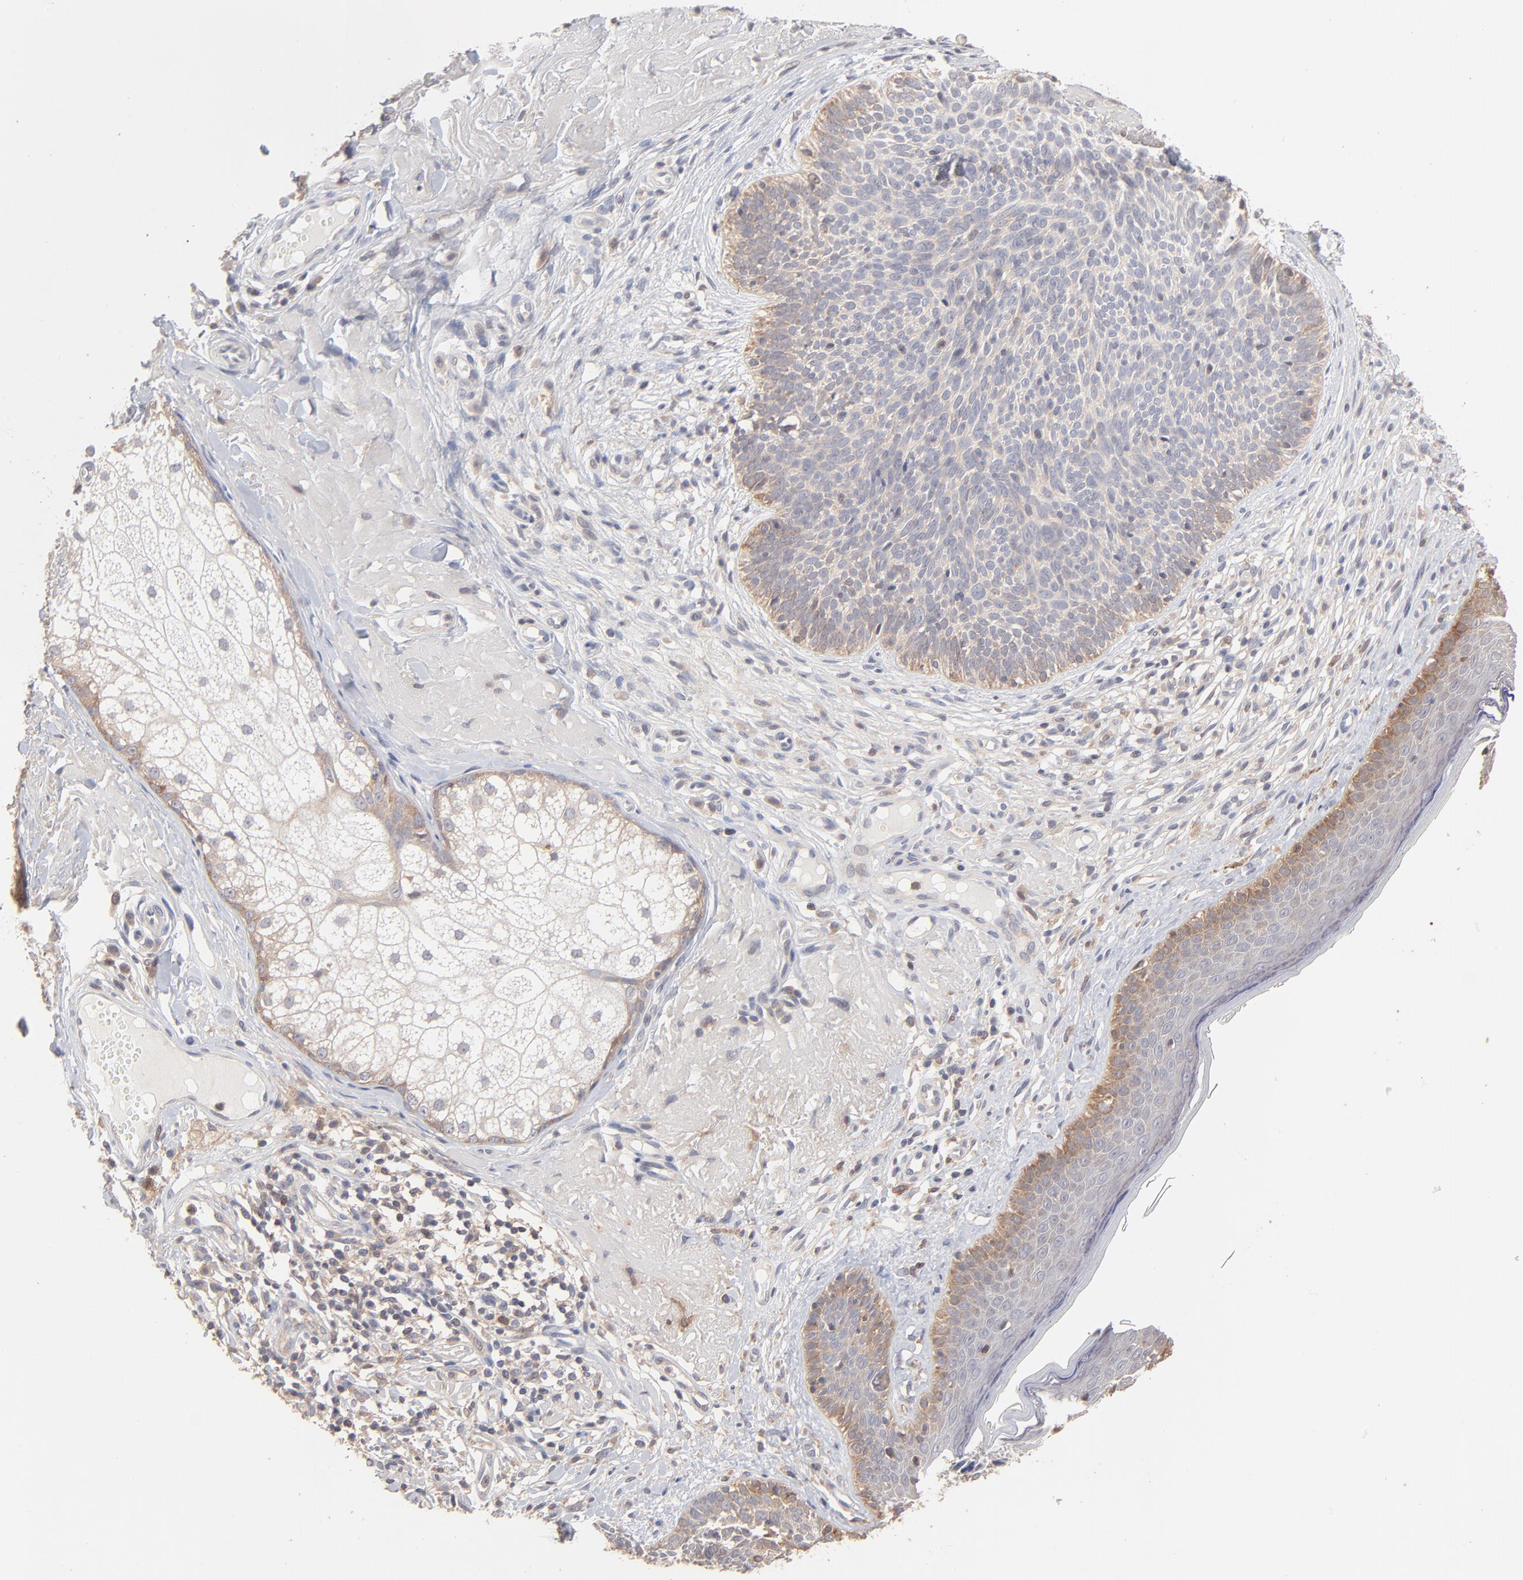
{"staining": {"intensity": "weak", "quantity": "25%-75%", "location": "cytoplasmic/membranous"}, "tissue": "skin cancer", "cell_type": "Tumor cells", "image_type": "cancer", "snomed": [{"axis": "morphology", "description": "Basal cell carcinoma"}, {"axis": "topography", "description": "Skin"}], "caption": "High-magnification brightfield microscopy of skin basal cell carcinoma stained with DAB (brown) and counterstained with hematoxylin (blue). tumor cells exhibit weak cytoplasmic/membranous staining is seen in approximately25%-75% of cells.", "gene": "IVNS1ABP", "patient": {"sex": "male", "age": 74}}